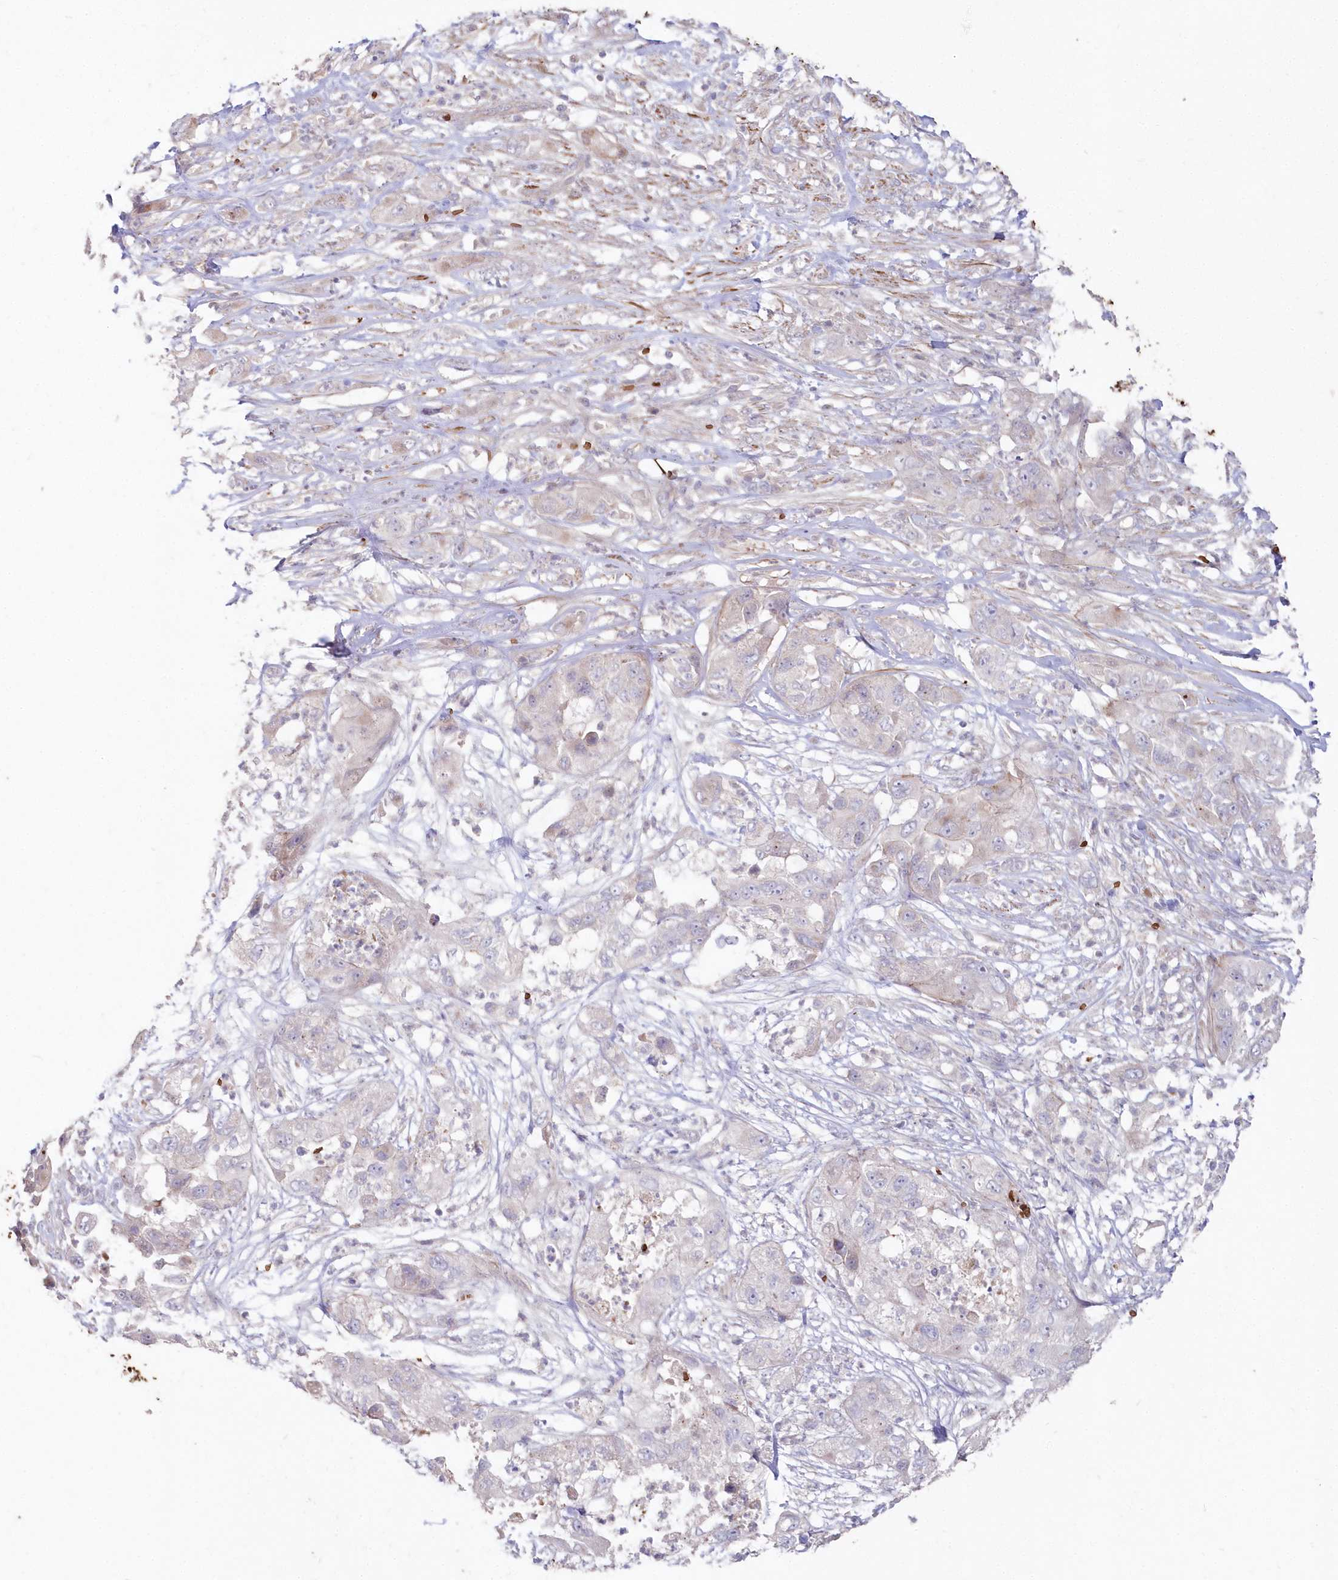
{"staining": {"intensity": "negative", "quantity": "none", "location": "none"}, "tissue": "pancreatic cancer", "cell_type": "Tumor cells", "image_type": "cancer", "snomed": [{"axis": "morphology", "description": "Adenocarcinoma, NOS"}, {"axis": "topography", "description": "Pancreas"}], "caption": "Tumor cells show no significant staining in pancreatic cancer (adenocarcinoma).", "gene": "SERINC1", "patient": {"sex": "female", "age": 78}}